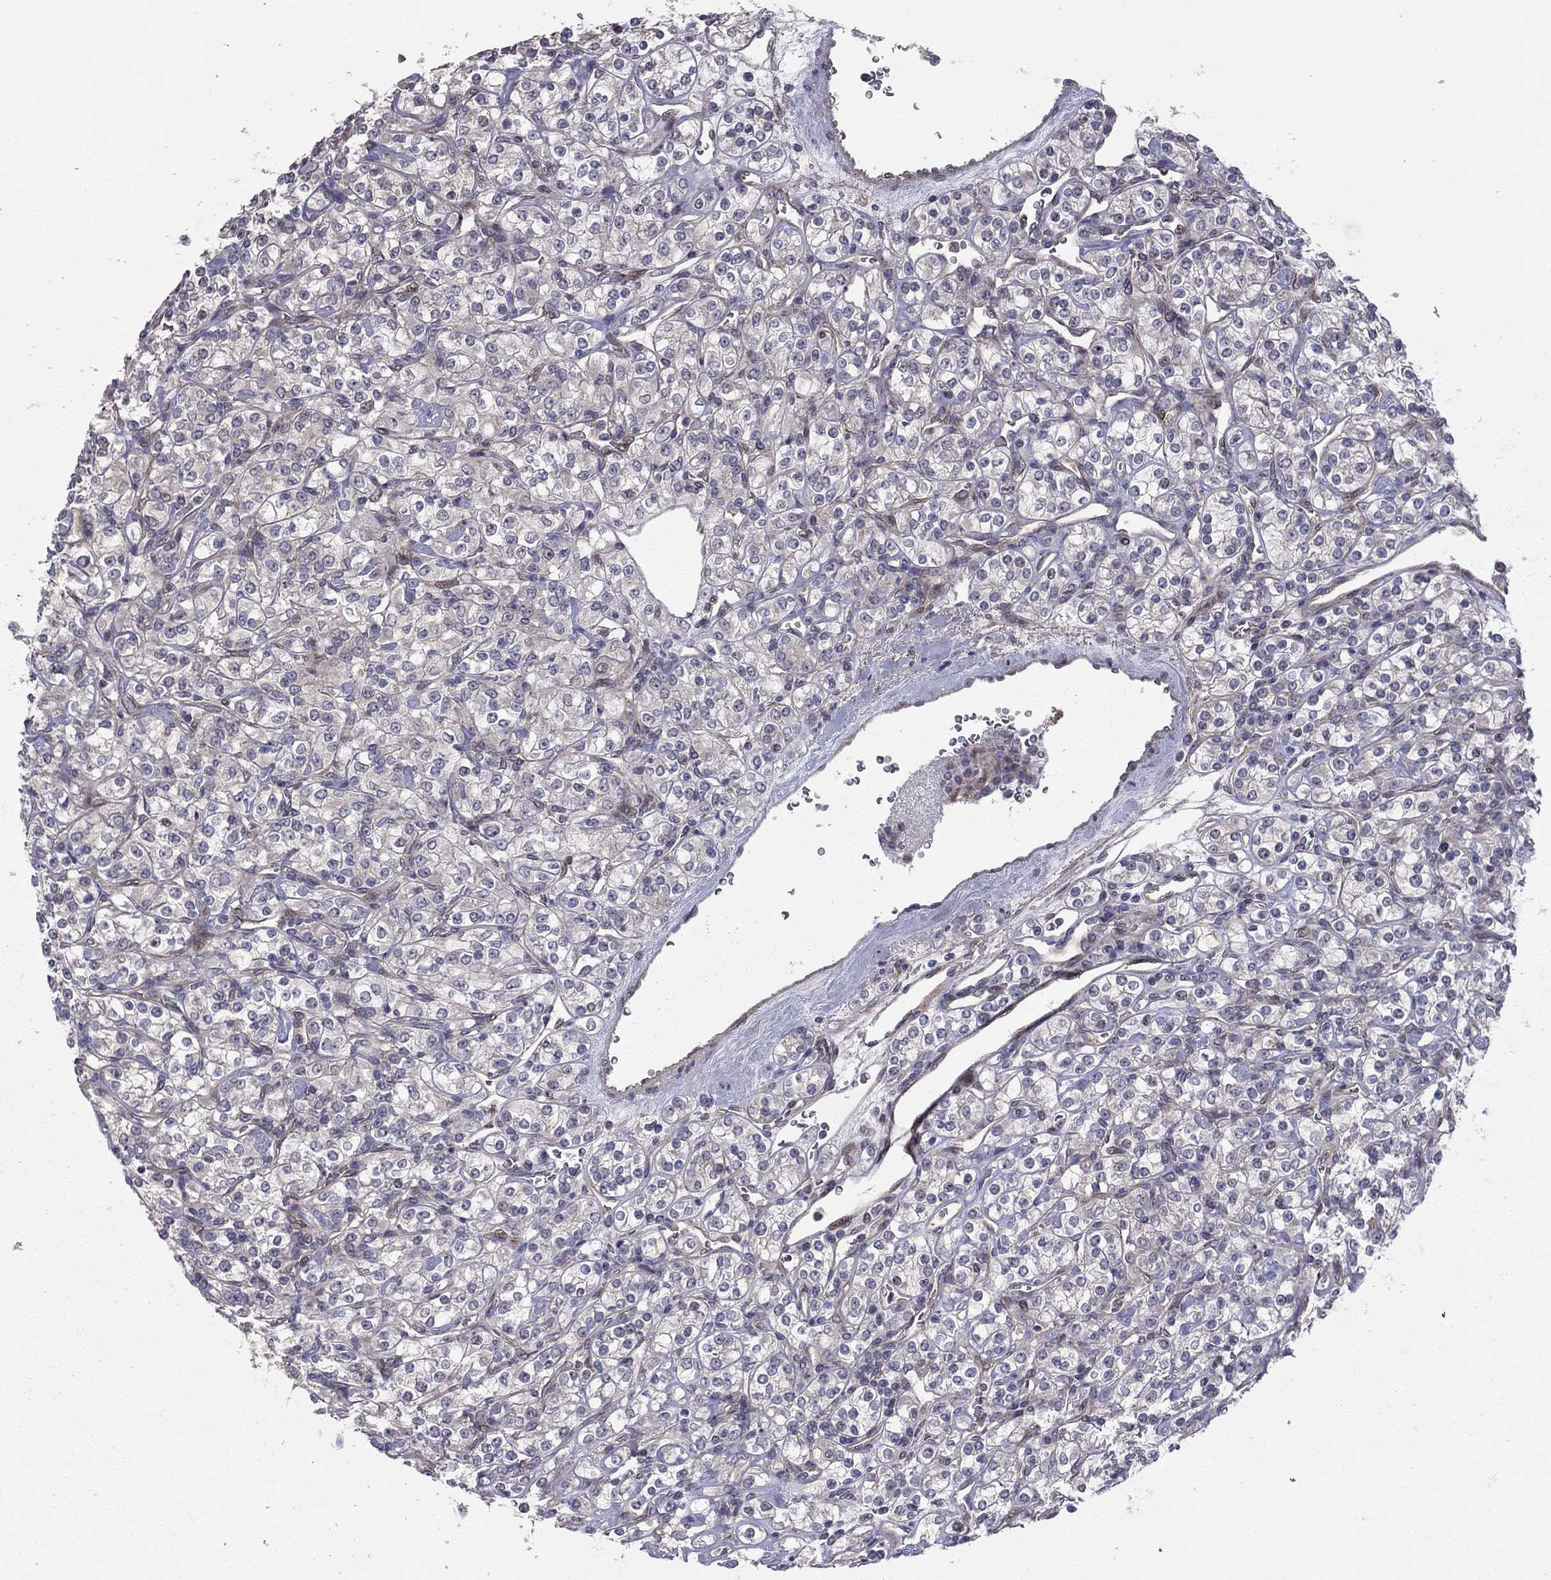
{"staining": {"intensity": "negative", "quantity": "none", "location": "none"}, "tissue": "renal cancer", "cell_type": "Tumor cells", "image_type": "cancer", "snomed": [{"axis": "morphology", "description": "Adenocarcinoma, NOS"}, {"axis": "topography", "description": "Kidney"}], "caption": "Renal cancer stained for a protein using IHC shows no positivity tumor cells.", "gene": "DUSP7", "patient": {"sex": "male", "age": 77}}